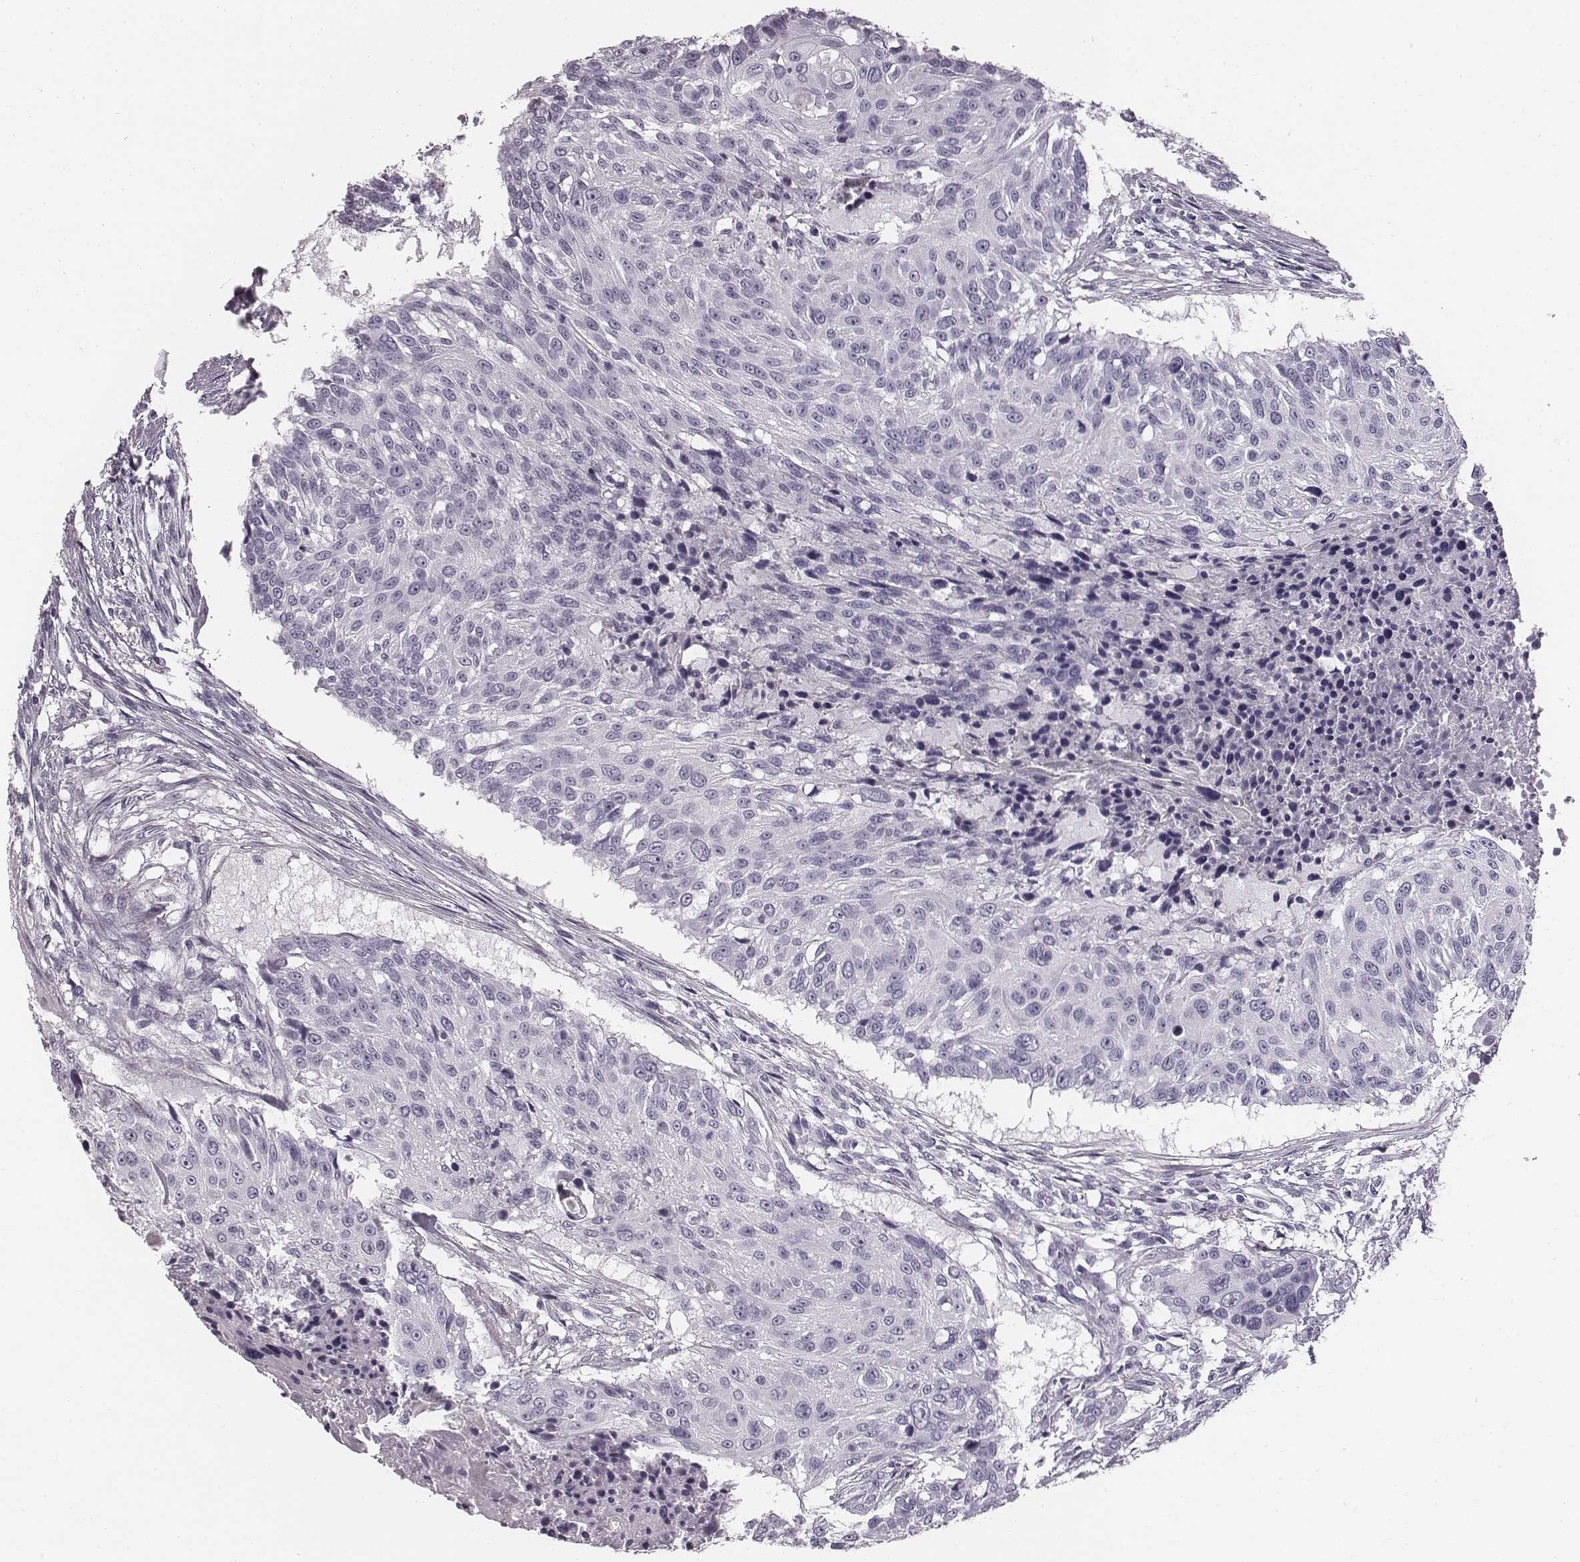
{"staining": {"intensity": "negative", "quantity": "none", "location": "none"}, "tissue": "urothelial cancer", "cell_type": "Tumor cells", "image_type": "cancer", "snomed": [{"axis": "morphology", "description": "Urothelial carcinoma, NOS"}, {"axis": "topography", "description": "Urinary bladder"}], "caption": "High magnification brightfield microscopy of urothelial cancer stained with DAB (brown) and counterstained with hematoxylin (blue): tumor cells show no significant expression.", "gene": "CRISP1", "patient": {"sex": "male", "age": 55}}